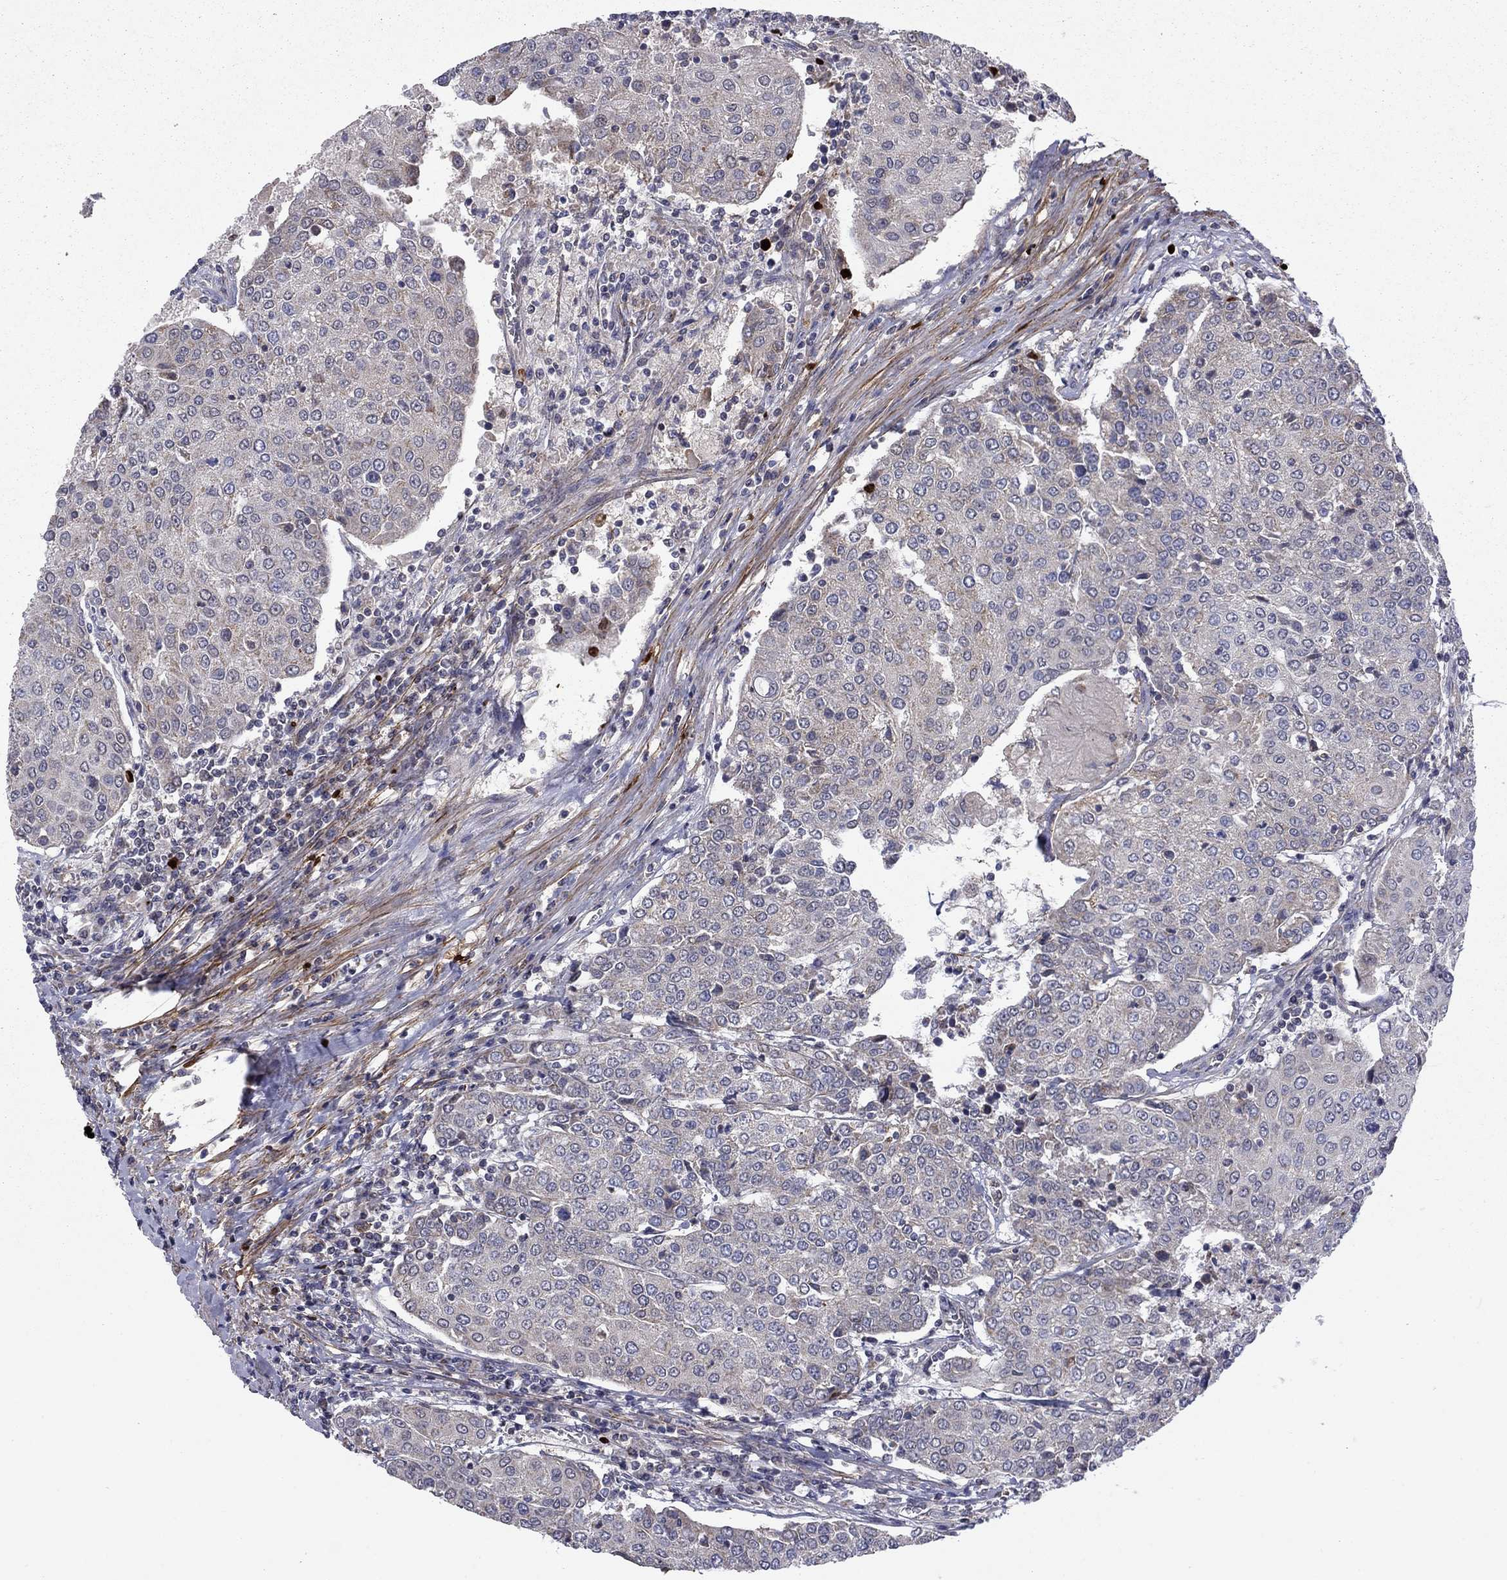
{"staining": {"intensity": "weak", "quantity": "<25%", "location": "cytoplasmic/membranous"}, "tissue": "urothelial cancer", "cell_type": "Tumor cells", "image_type": "cancer", "snomed": [{"axis": "morphology", "description": "Urothelial carcinoma, High grade"}, {"axis": "topography", "description": "Urinary bladder"}], "caption": "High magnification brightfield microscopy of urothelial carcinoma (high-grade) stained with DAB (3,3'-diaminobenzidine) (brown) and counterstained with hematoxylin (blue): tumor cells show no significant expression.", "gene": "DOP1B", "patient": {"sex": "female", "age": 85}}